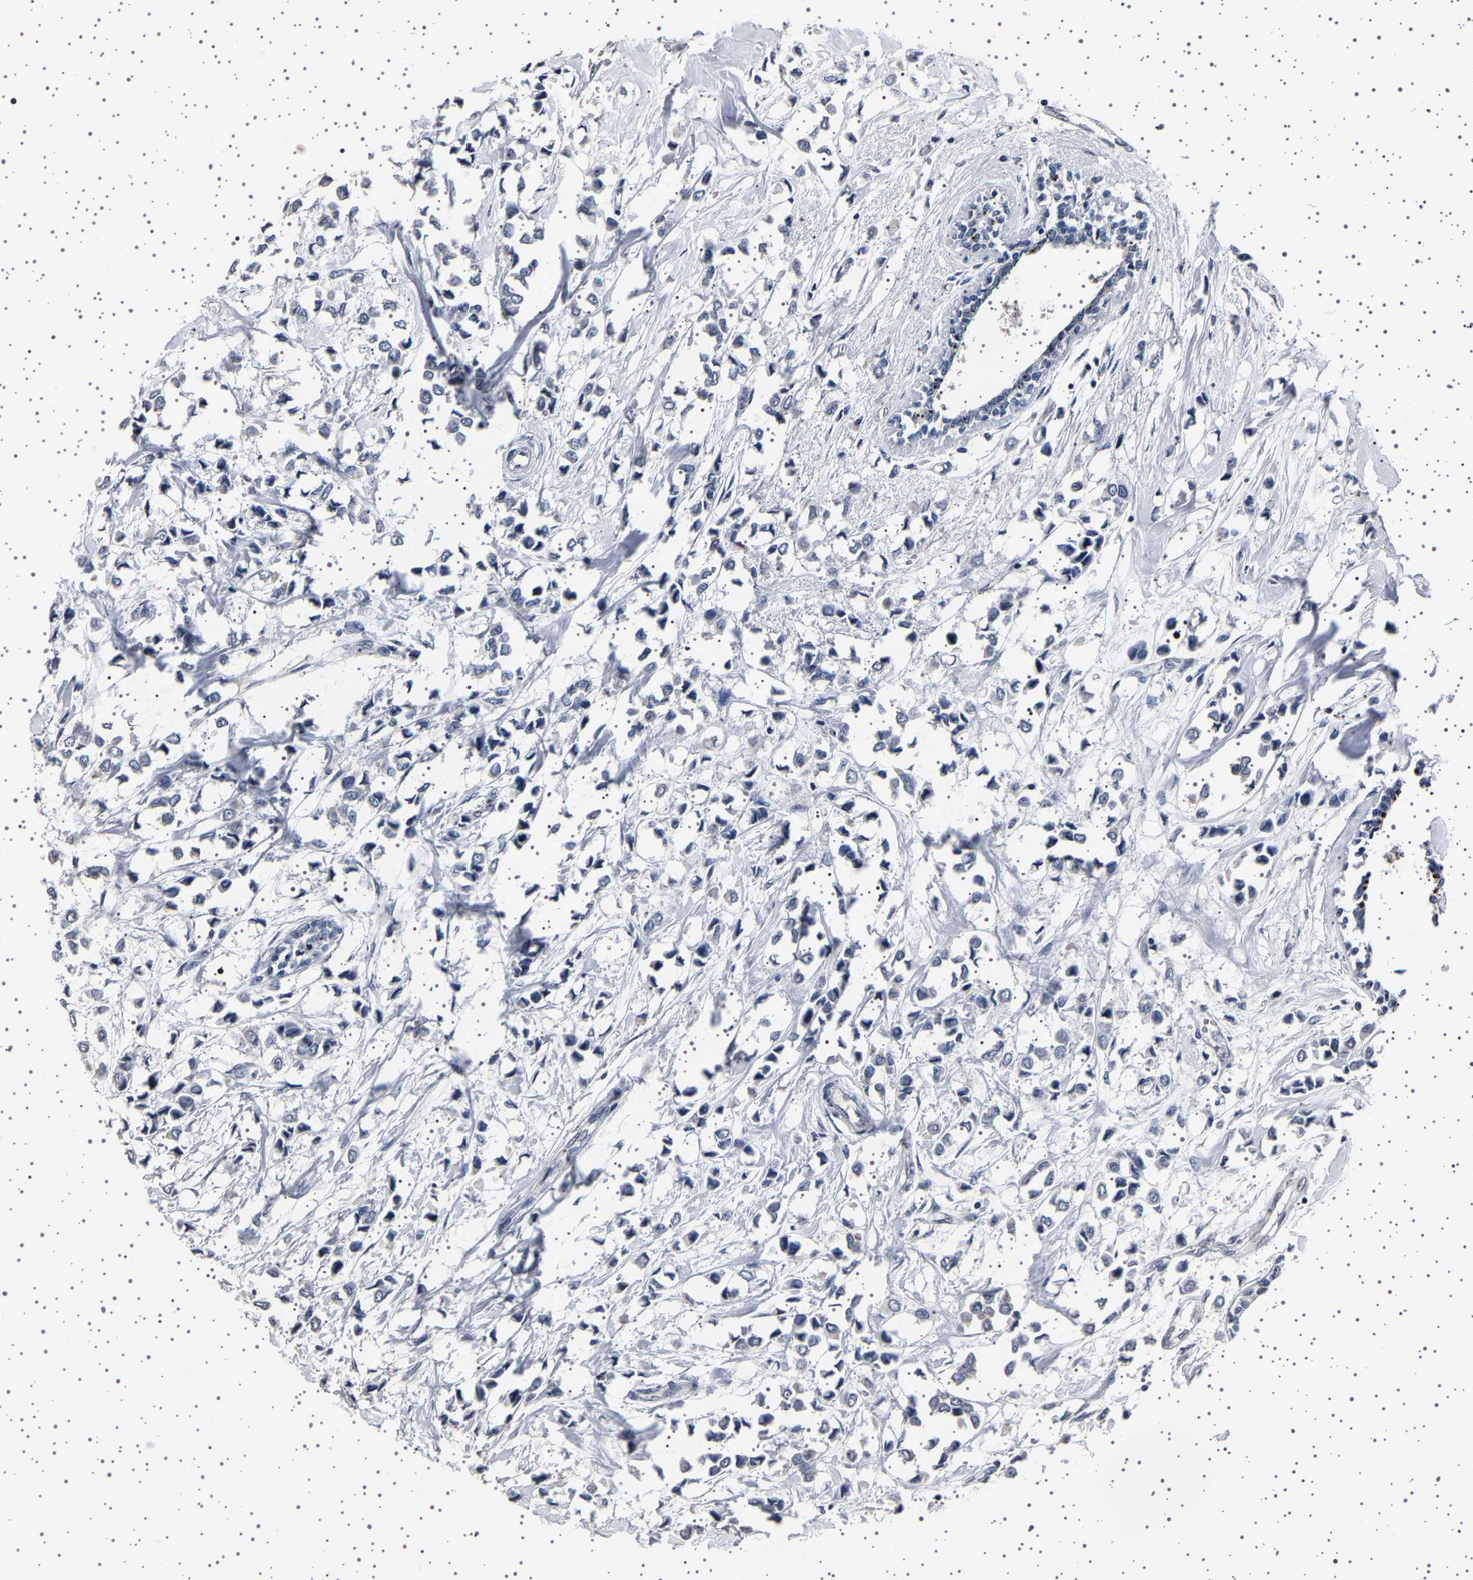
{"staining": {"intensity": "negative", "quantity": "none", "location": "none"}, "tissue": "breast cancer", "cell_type": "Tumor cells", "image_type": "cancer", "snomed": [{"axis": "morphology", "description": "Lobular carcinoma"}, {"axis": "topography", "description": "Breast"}], "caption": "Breast cancer stained for a protein using IHC exhibits no positivity tumor cells.", "gene": "IL10RB", "patient": {"sex": "female", "age": 51}}